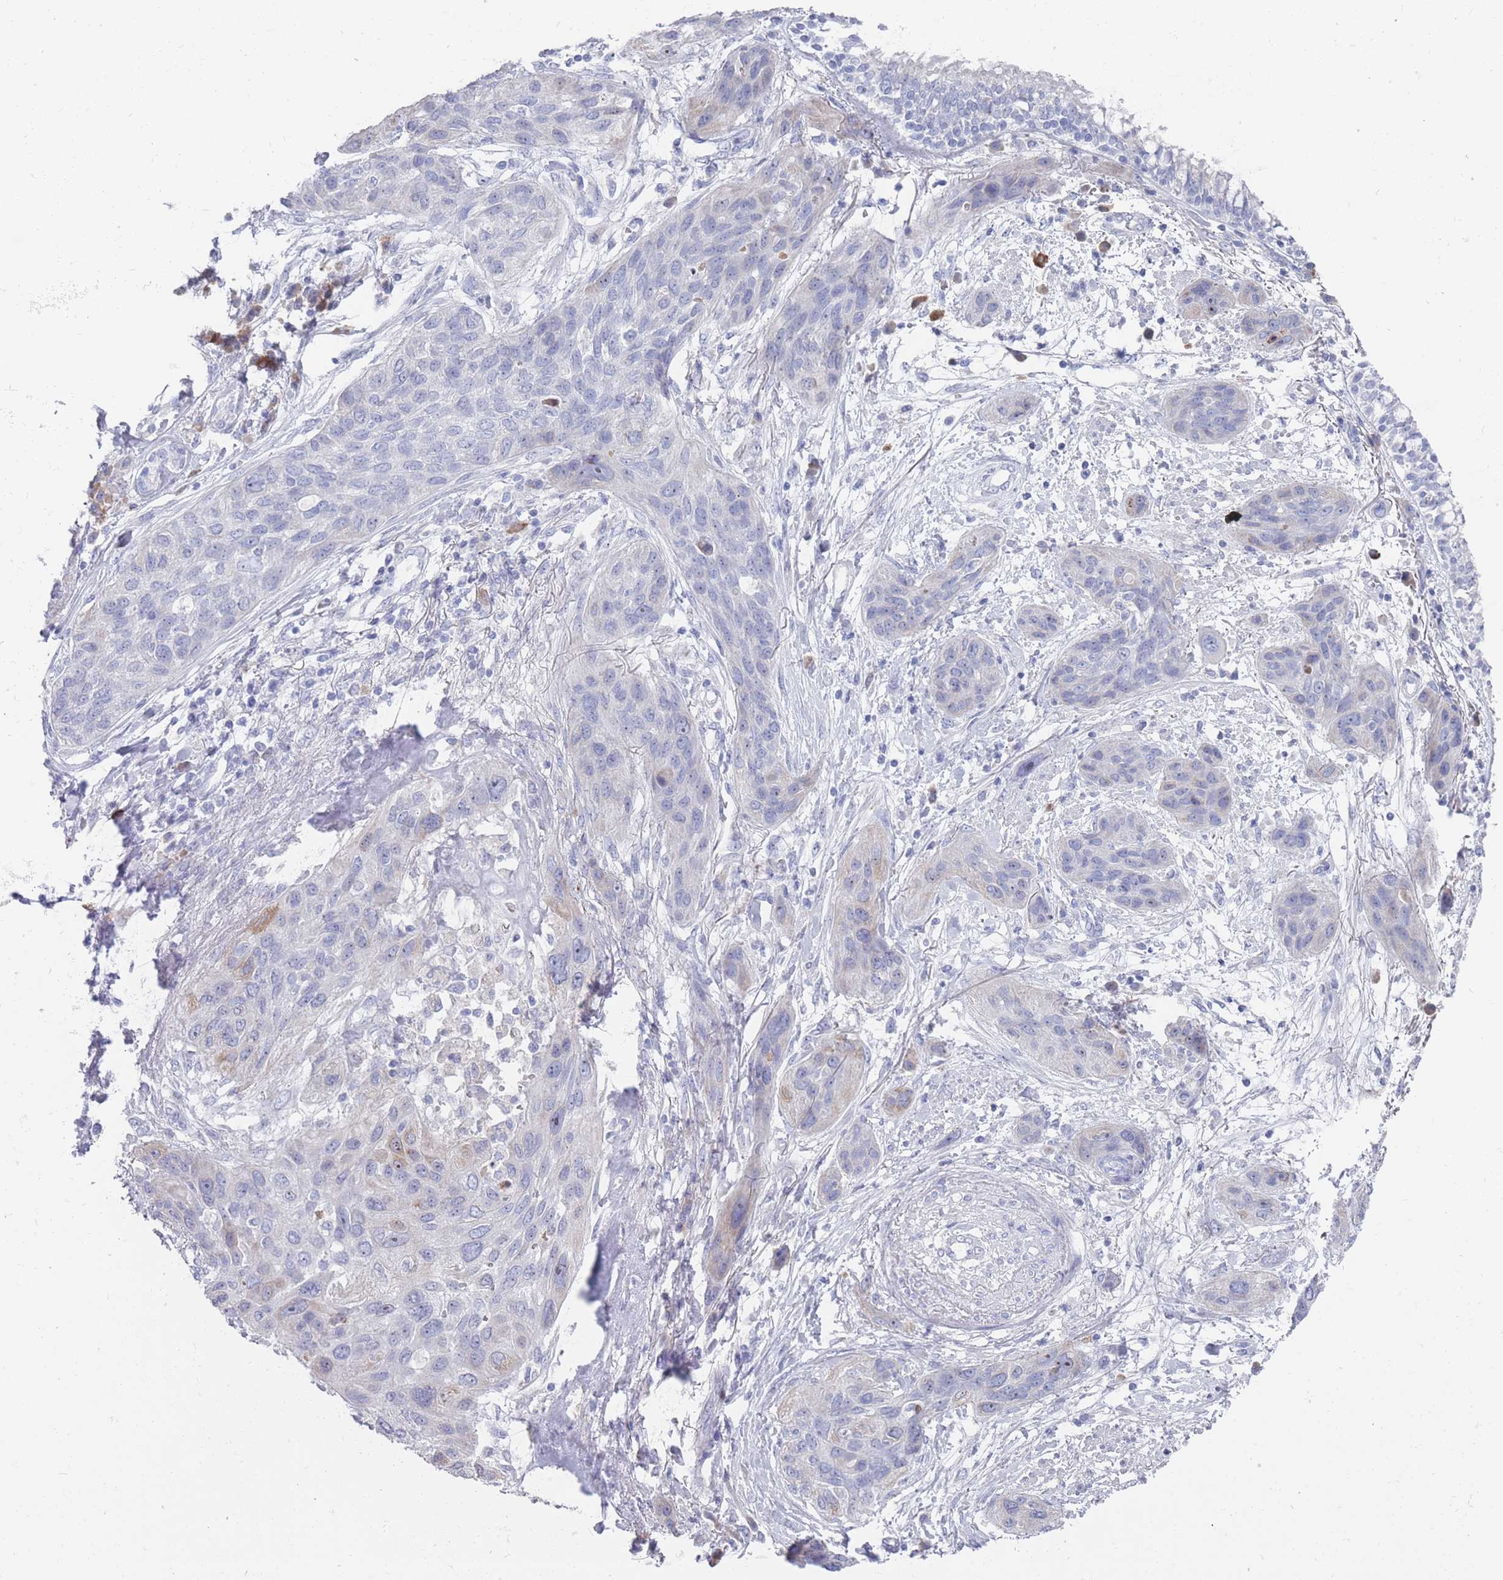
{"staining": {"intensity": "negative", "quantity": "none", "location": "none"}, "tissue": "lung cancer", "cell_type": "Tumor cells", "image_type": "cancer", "snomed": [{"axis": "morphology", "description": "Squamous cell carcinoma, NOS"}, {"axis": "topography", "description": "Lung"}], "caption": "The image demonstrates no staining of tumor cells in lung cancer.", "gene": "ST8SIA5", "patient": {"sex": "female", "age": 70}}